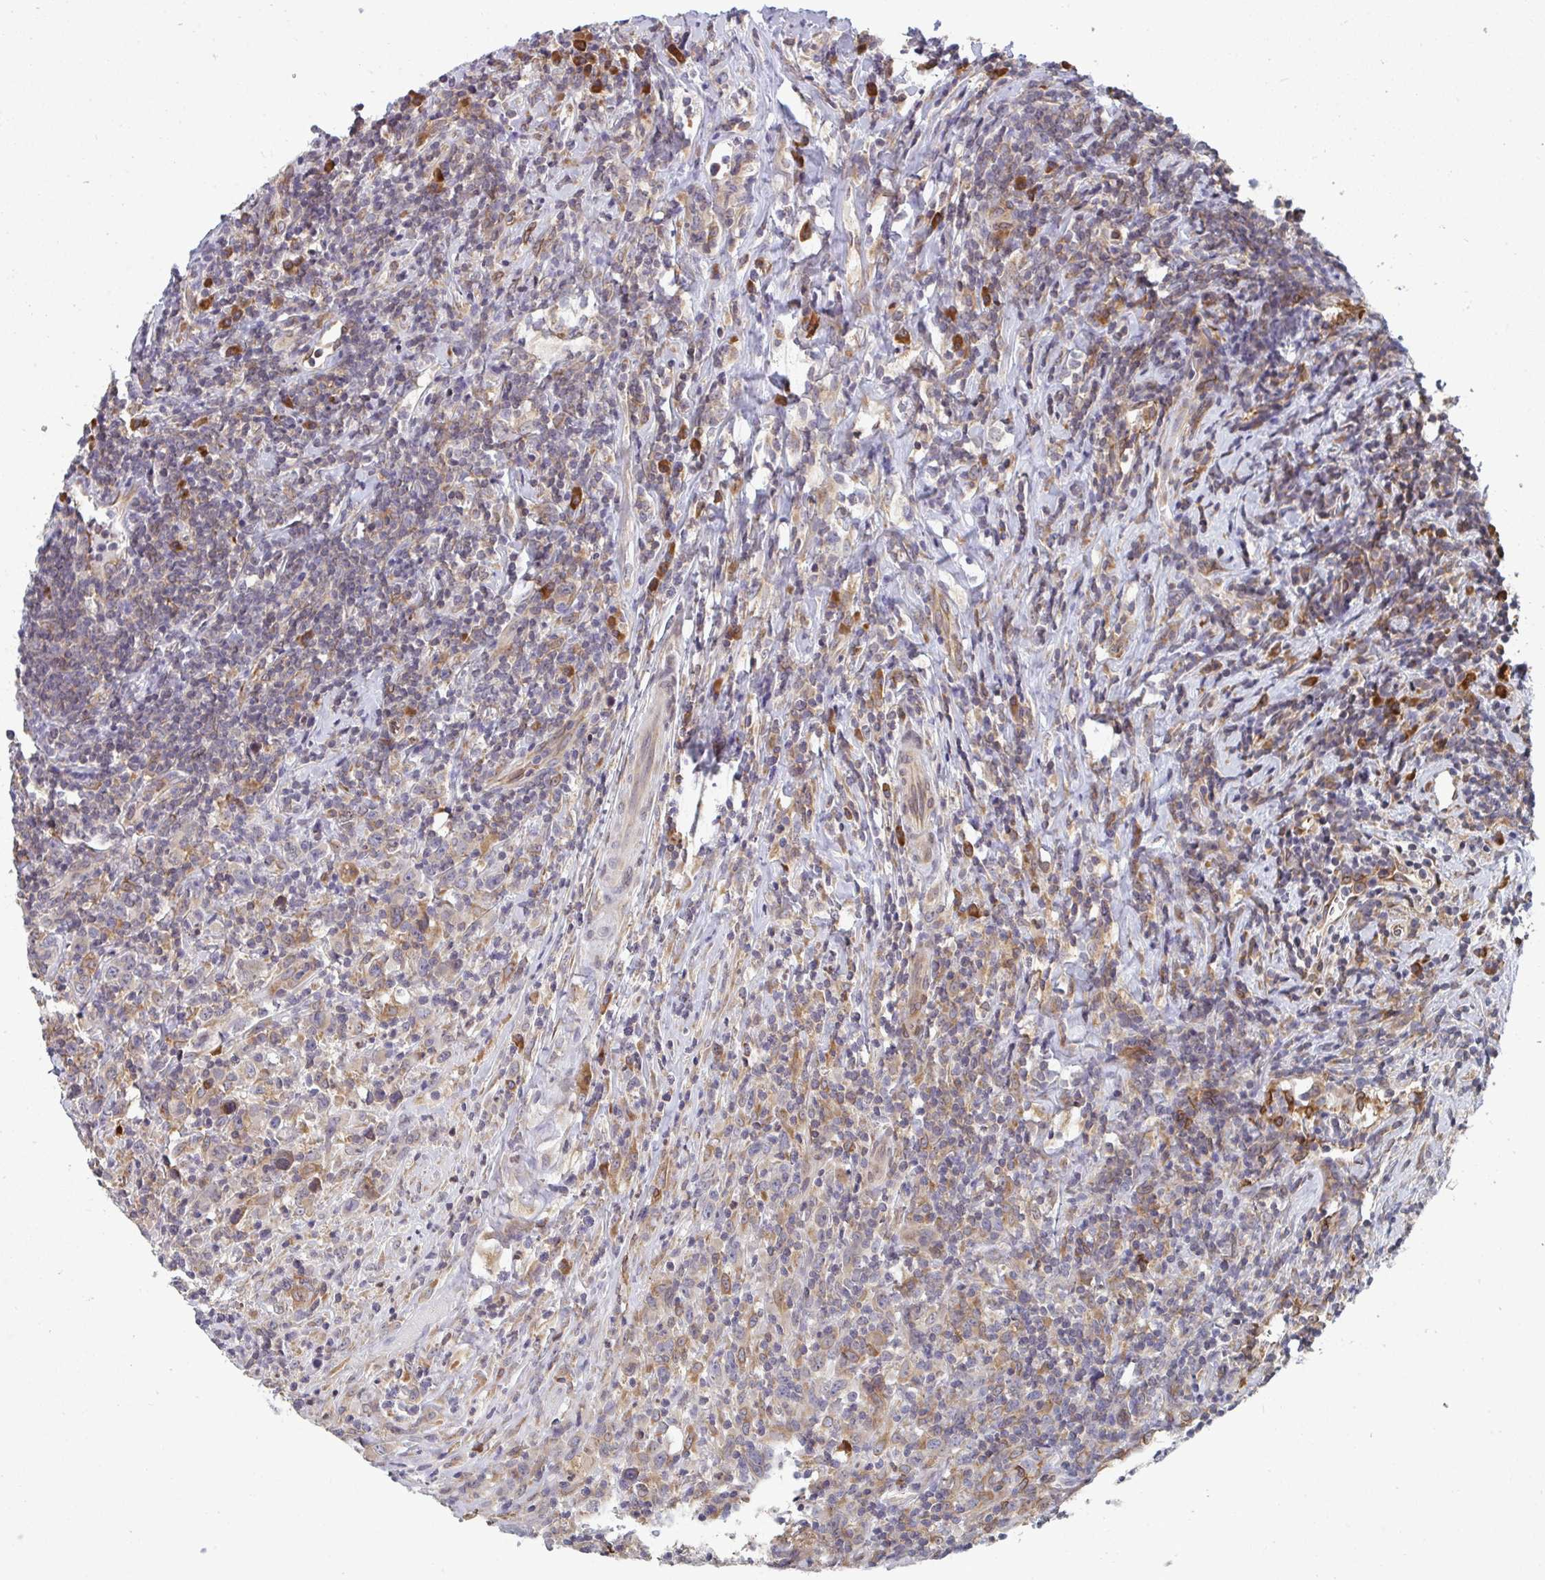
{"staining": {"intensity": "weak", "quantity": ">75%", "location": "cytoplasmic/membranous"}, "tissue": "lymphoma", "cell_type": "Tumor cells", "image_type": "cancer", "snomed": [{"axis": "morphology", "description": "Hodgkin's disease, NOS"}, {"axis": "topography", "description": "Lymph node"}], "caption": "About >75% of tumor cells in Hodgkin's disease exhibit weak cytoplasmic/membranous protein positivity as visualized by brown immunohistochemical staining.", "gene": "LYSMD4", "patient": {"sex": "female", "age": 18}}